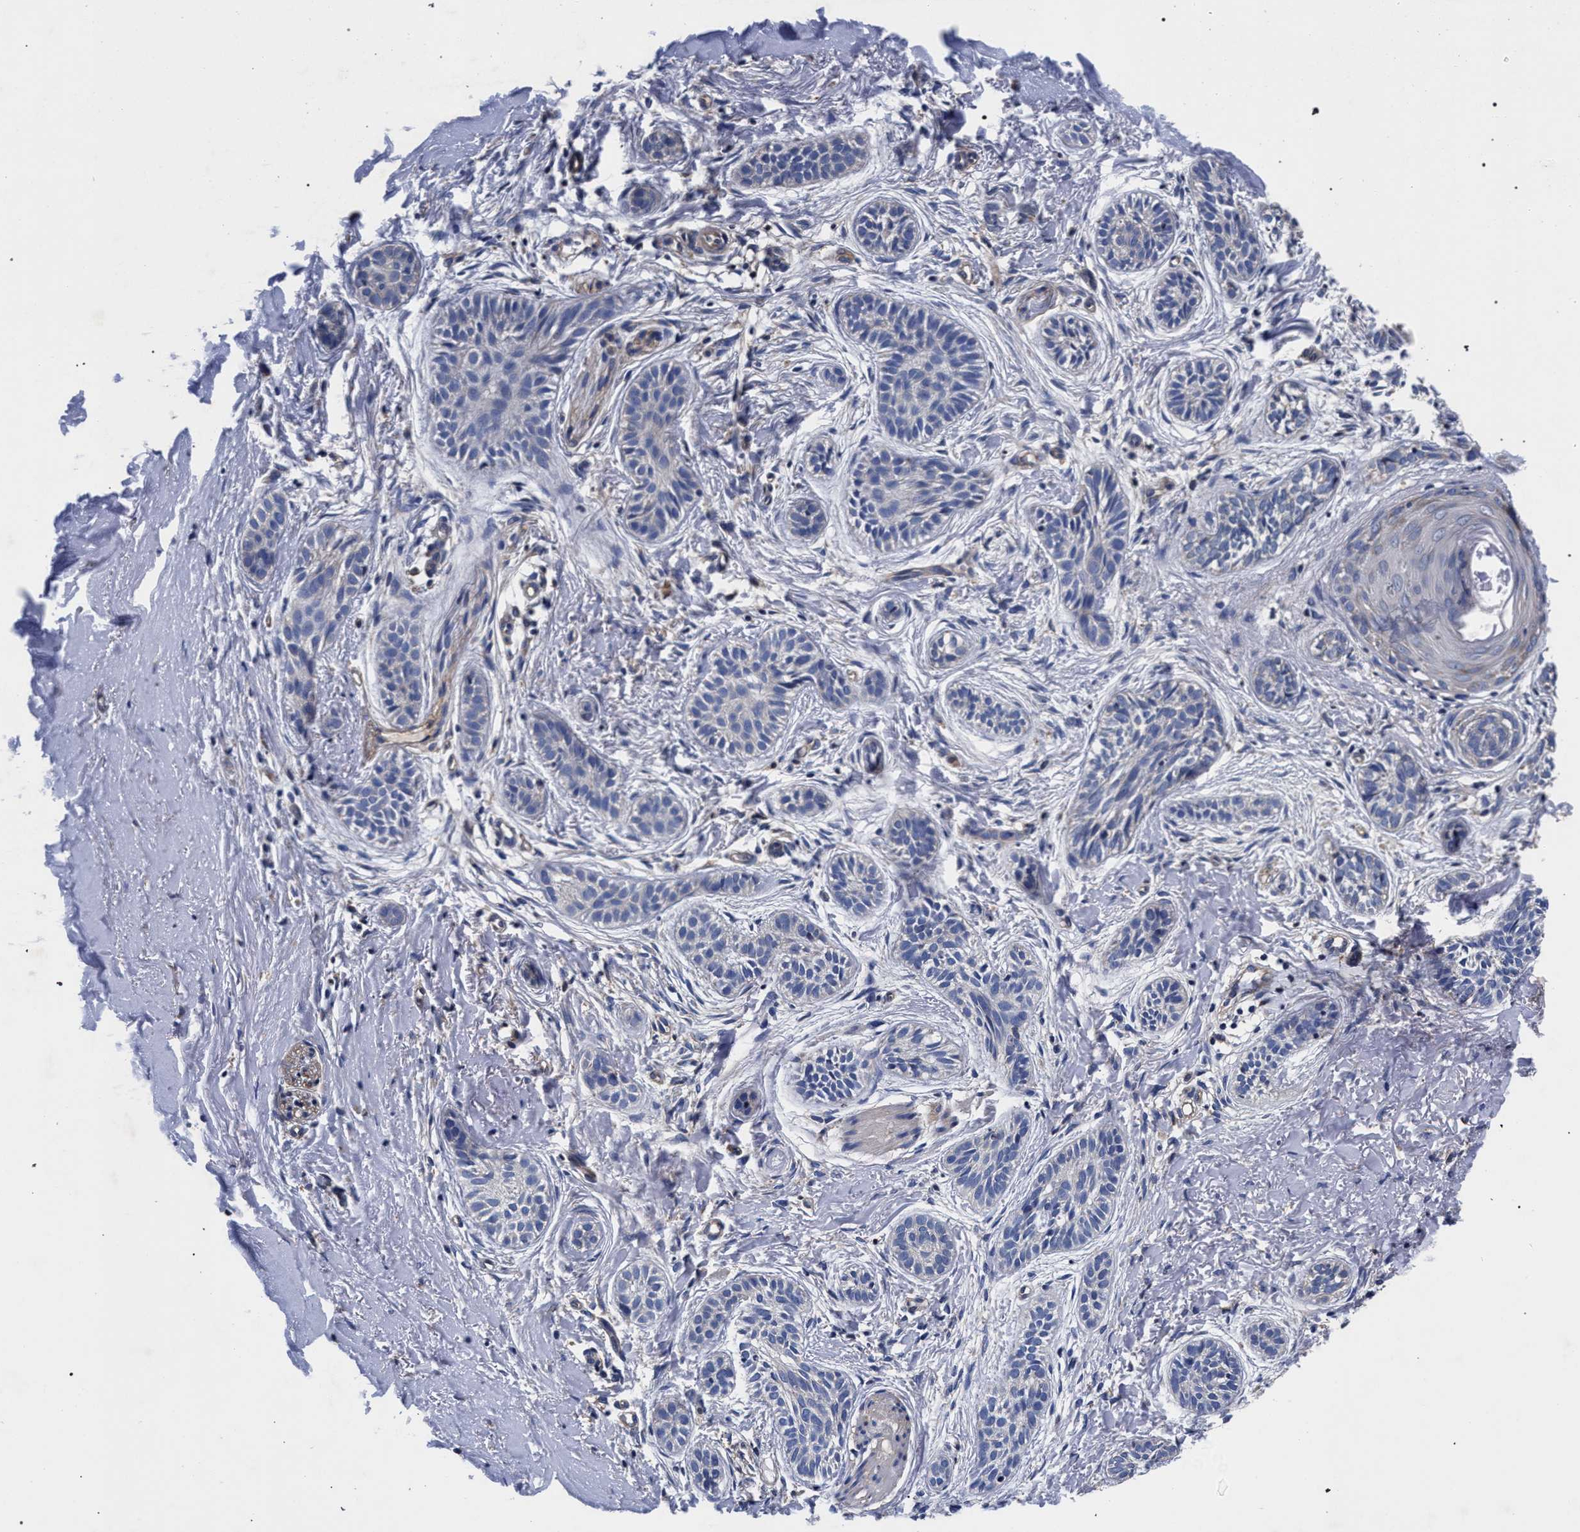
{"staining": {"intensity": "negative", "quantity": "none", "location": "none"}, "tissue": "skin cancer", "cell_type": "Tumor cells", "image_type": "cancer", "snomed": [{"axis": "morphology", "description": "Normal tissue, NOS"}, {"axis": "morphology", "description": "Basal cell carcinoma"}, {"axis": "topography", "description": "Skin"}], "caption": "This is an IHC image of human skin cancer (basal cell carcinoma). There is no staining in tumor cells.", "gene": "CFAP95", "patient": {"sex": "male", "age": 63}}